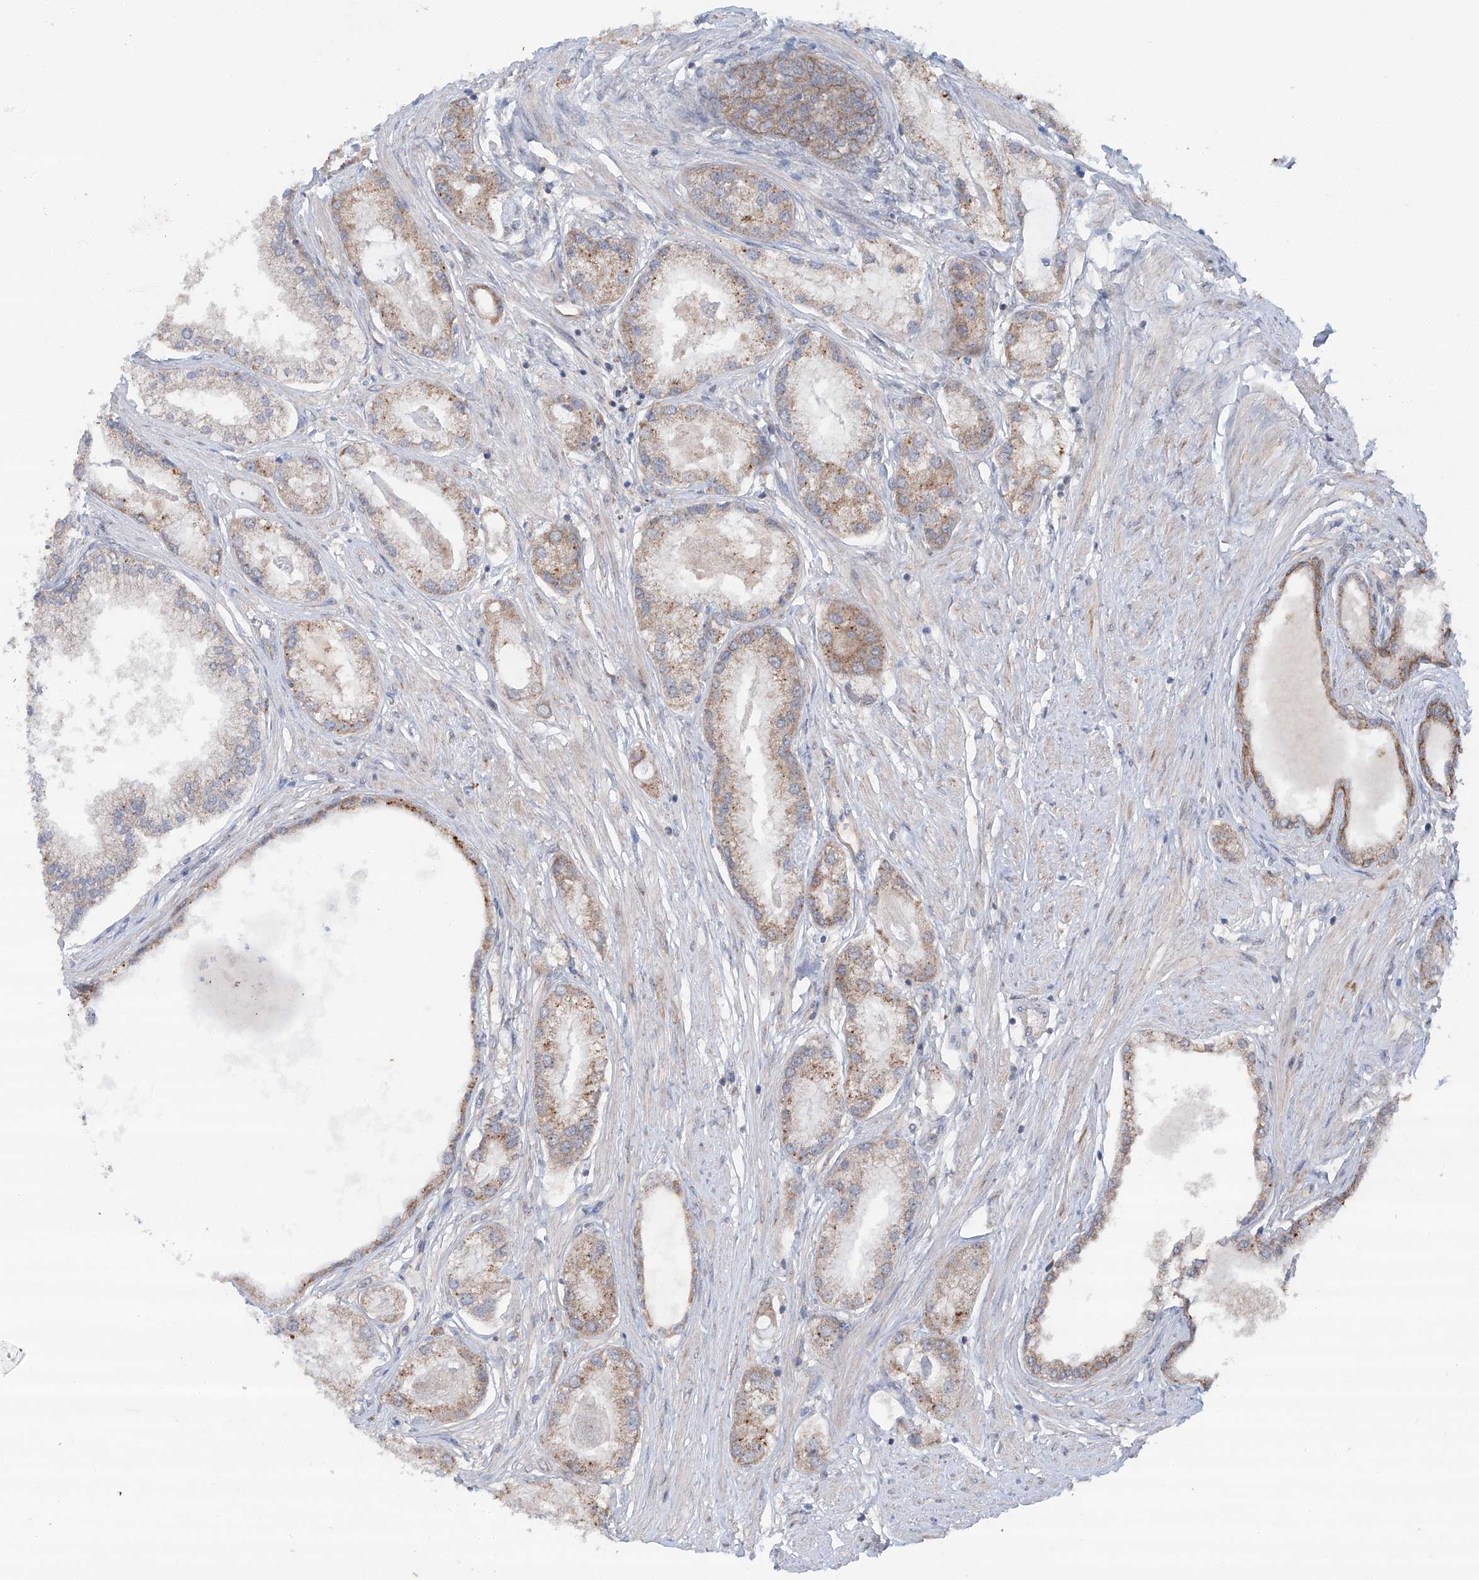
{"staining": {"intensity": "weak", "quantity": "25%-75%", "location": "cytoplasmic/membranous"}, "tissue": "prostate cancer", "cell_type": "Tumor cells", "image_type": "cancer", "snomed": [{"axis": "morphology", "description": "Adenocarcinoma, Low grade"}, {"axis": "topography", "description": "Prostate"}], "caption": "This histopathology image exhibits immunohistochemistry staining of prostate low-grade adenocarcinoma, with low weak cytoplasmic/membranous positivity in about 25%-75% of tumor cells.", "gene": "SIX4", "patient": {"sex": "male", "age": 62}}